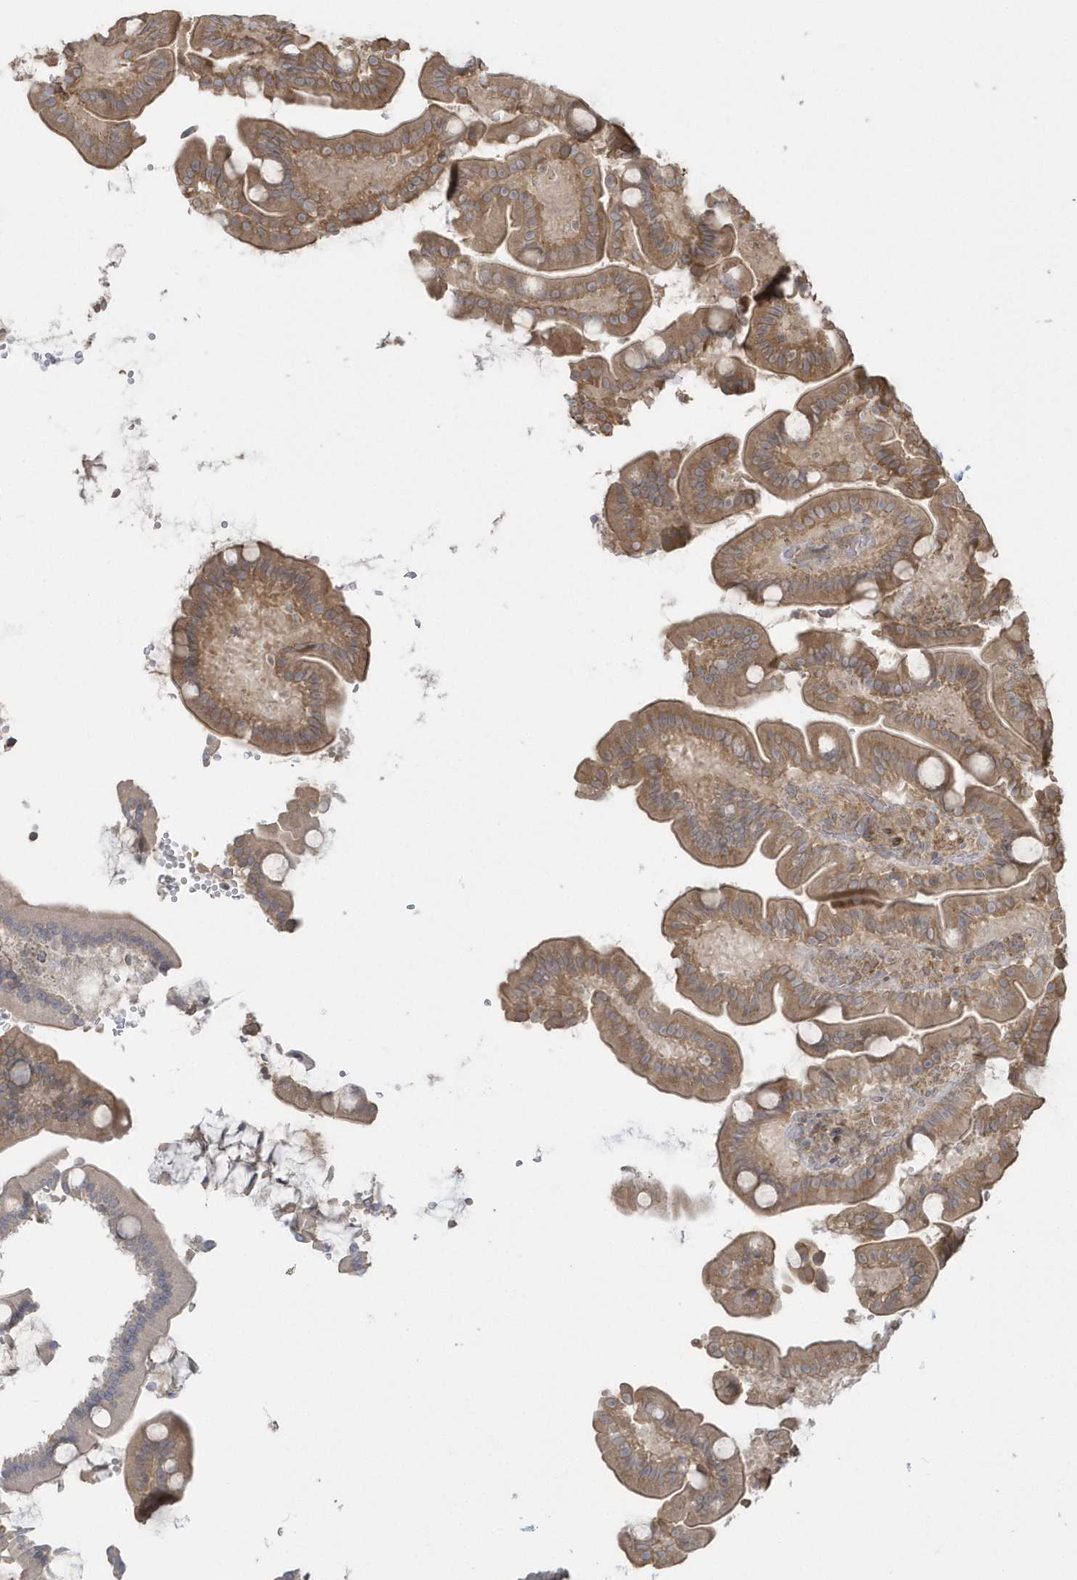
{"staining": {"intensity": "moderate", "quantity": ">75%", "location": "cytoplasmic/membranous"}, "tissue": "duodenum", "cell_type": "Glandular cells", "image_type": "normal", "snomed": [{"axis": "morphology", "description": "Normal tissue, NOS"}, {"axis": "topography", "description": "Duodenum"}], "caption": "Normal duodenum was stained to show a protein in brown. There is medium levels of moderate cytoplasmic/membranous expression in approximately >75% of glandular cells. (IHC, brightfield microscopy, high magnification).", "gene": "ARMC8", "patient": {"sex": "male", "age": 55}}